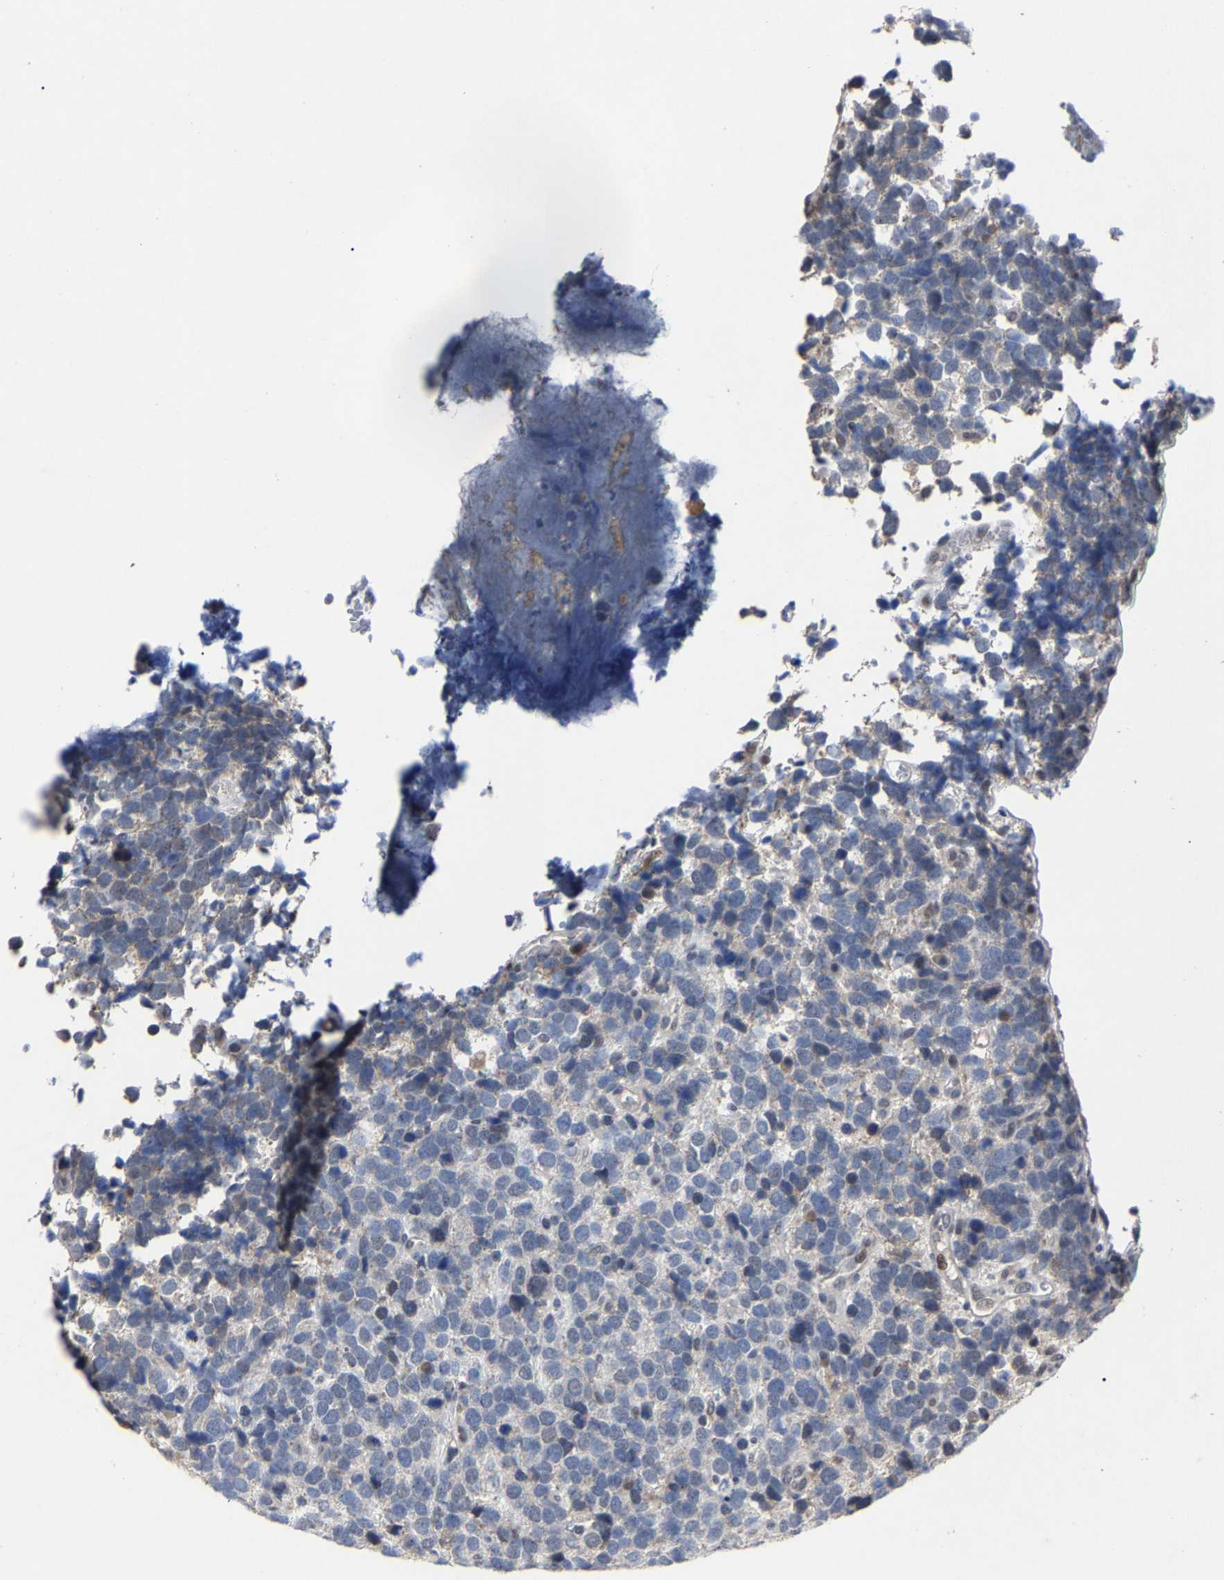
{"staining": {"intensity": "negative", "quantity": "none", "location": "none"}, "tissue": "urothelial cancer", "cell_type": "Tumor cells", "image_type": "cancer", "snomed": [{"axis": "morphology", "description": "Urothelial carcinoma, High grade"}, {"axis": "topography", "description": "Urinary bladder"}], "caption": "A photomicrograph of human urothelial cancer is negative for staining in tumor cells.", "gene": "LSM8", "patient": {"sex": "female", "age": 82}}